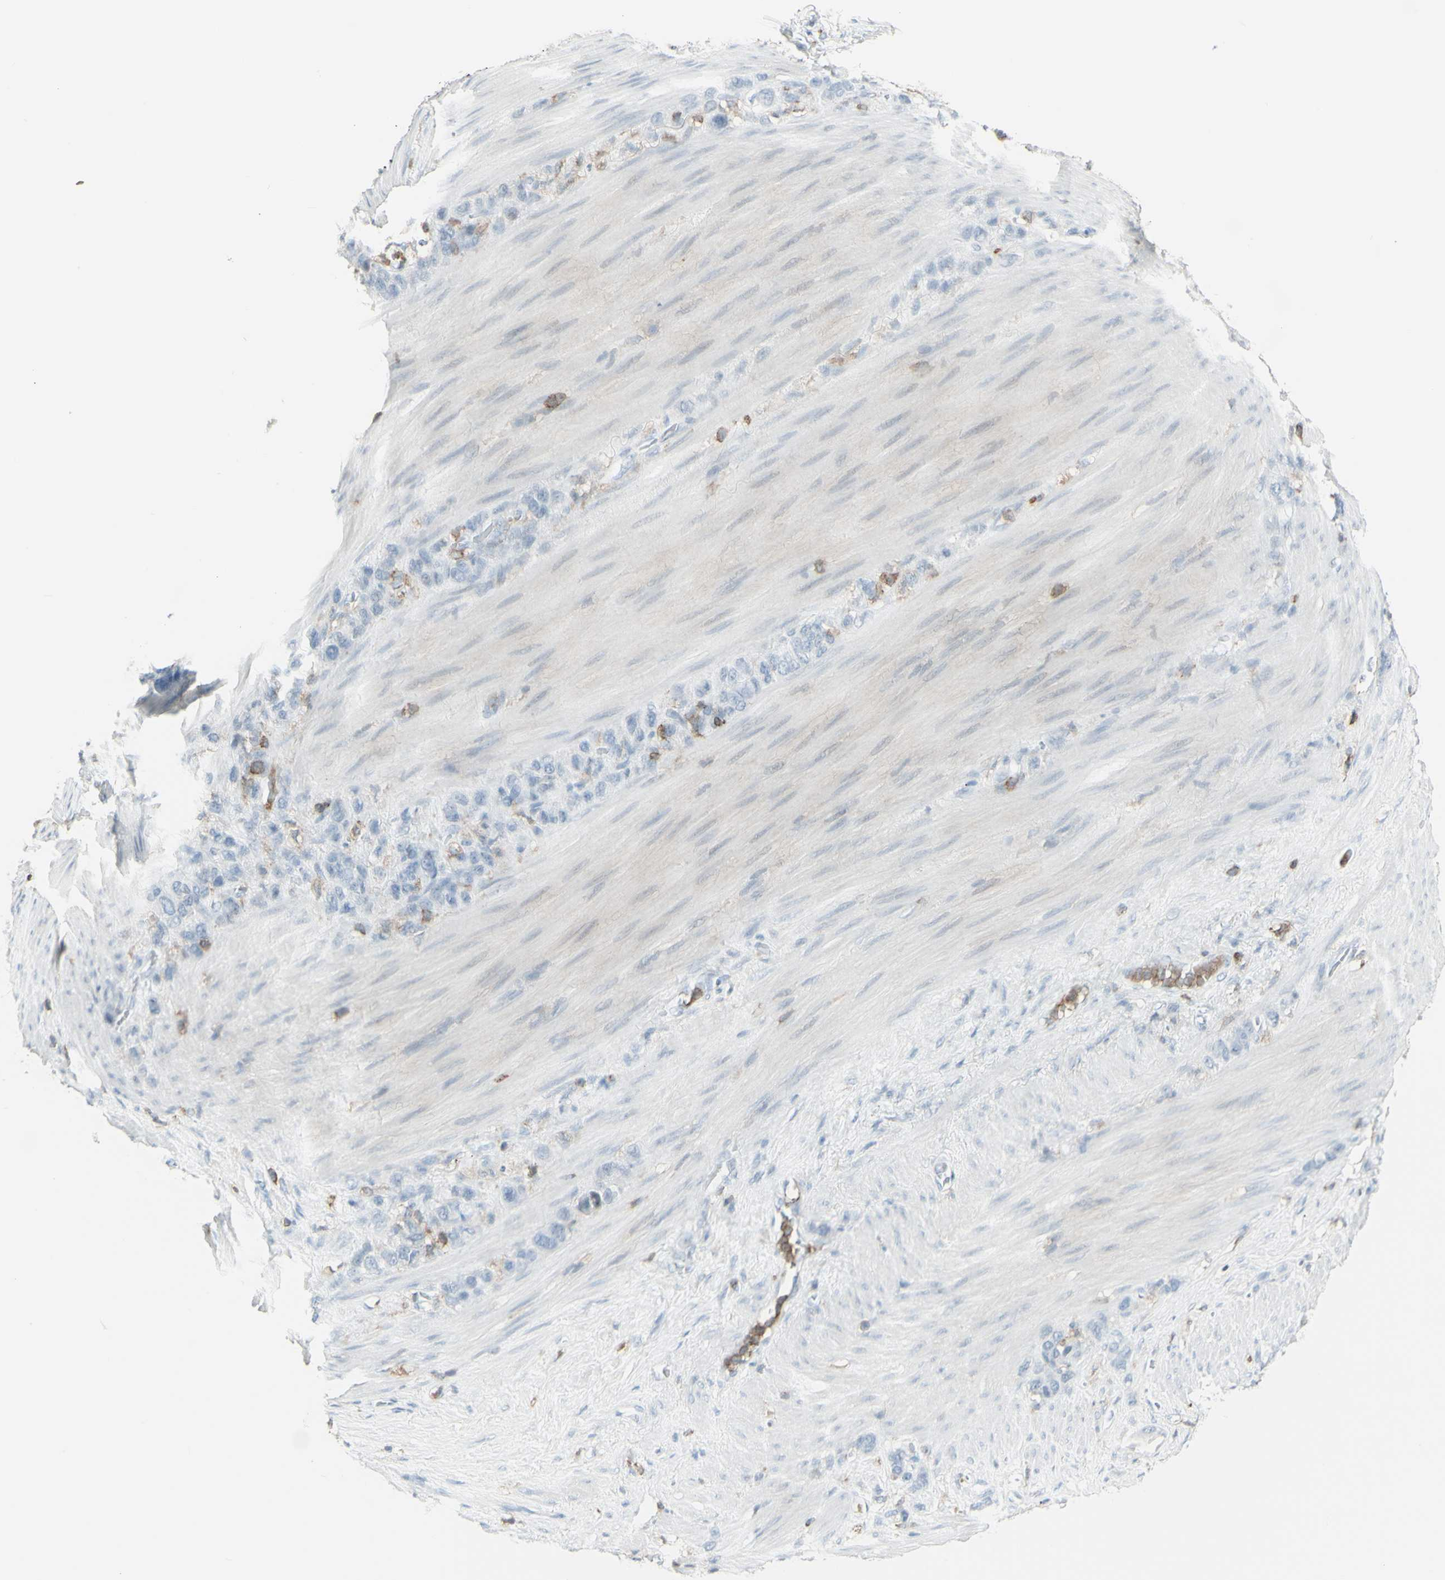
{"staining": {"intensity": "weak", "quantity": "<25%", "location": "cytoplasmic/membranous"}, "tissue": "stomach cancer", "cell_type": "Tumor cells", "image_type": "cancer", "snomed": [{"axis": "morphology", "description": "Adenocarcinoma, NOS"}, {"axis": "morphology", "description": "Adenocarcinoma, High grade"}, {"axis": "topography", "description": "Stomach, upper"}, {"axis": "topography", "description": "Stomach, lower"}], "caption": "DAB immunohistochemical staining of human stomach cancer (adenocarcinoma) exhibits no significant staining in tumor cells.", "gene": "NRG1", "patient": {"sex": "female", "age": 65}}